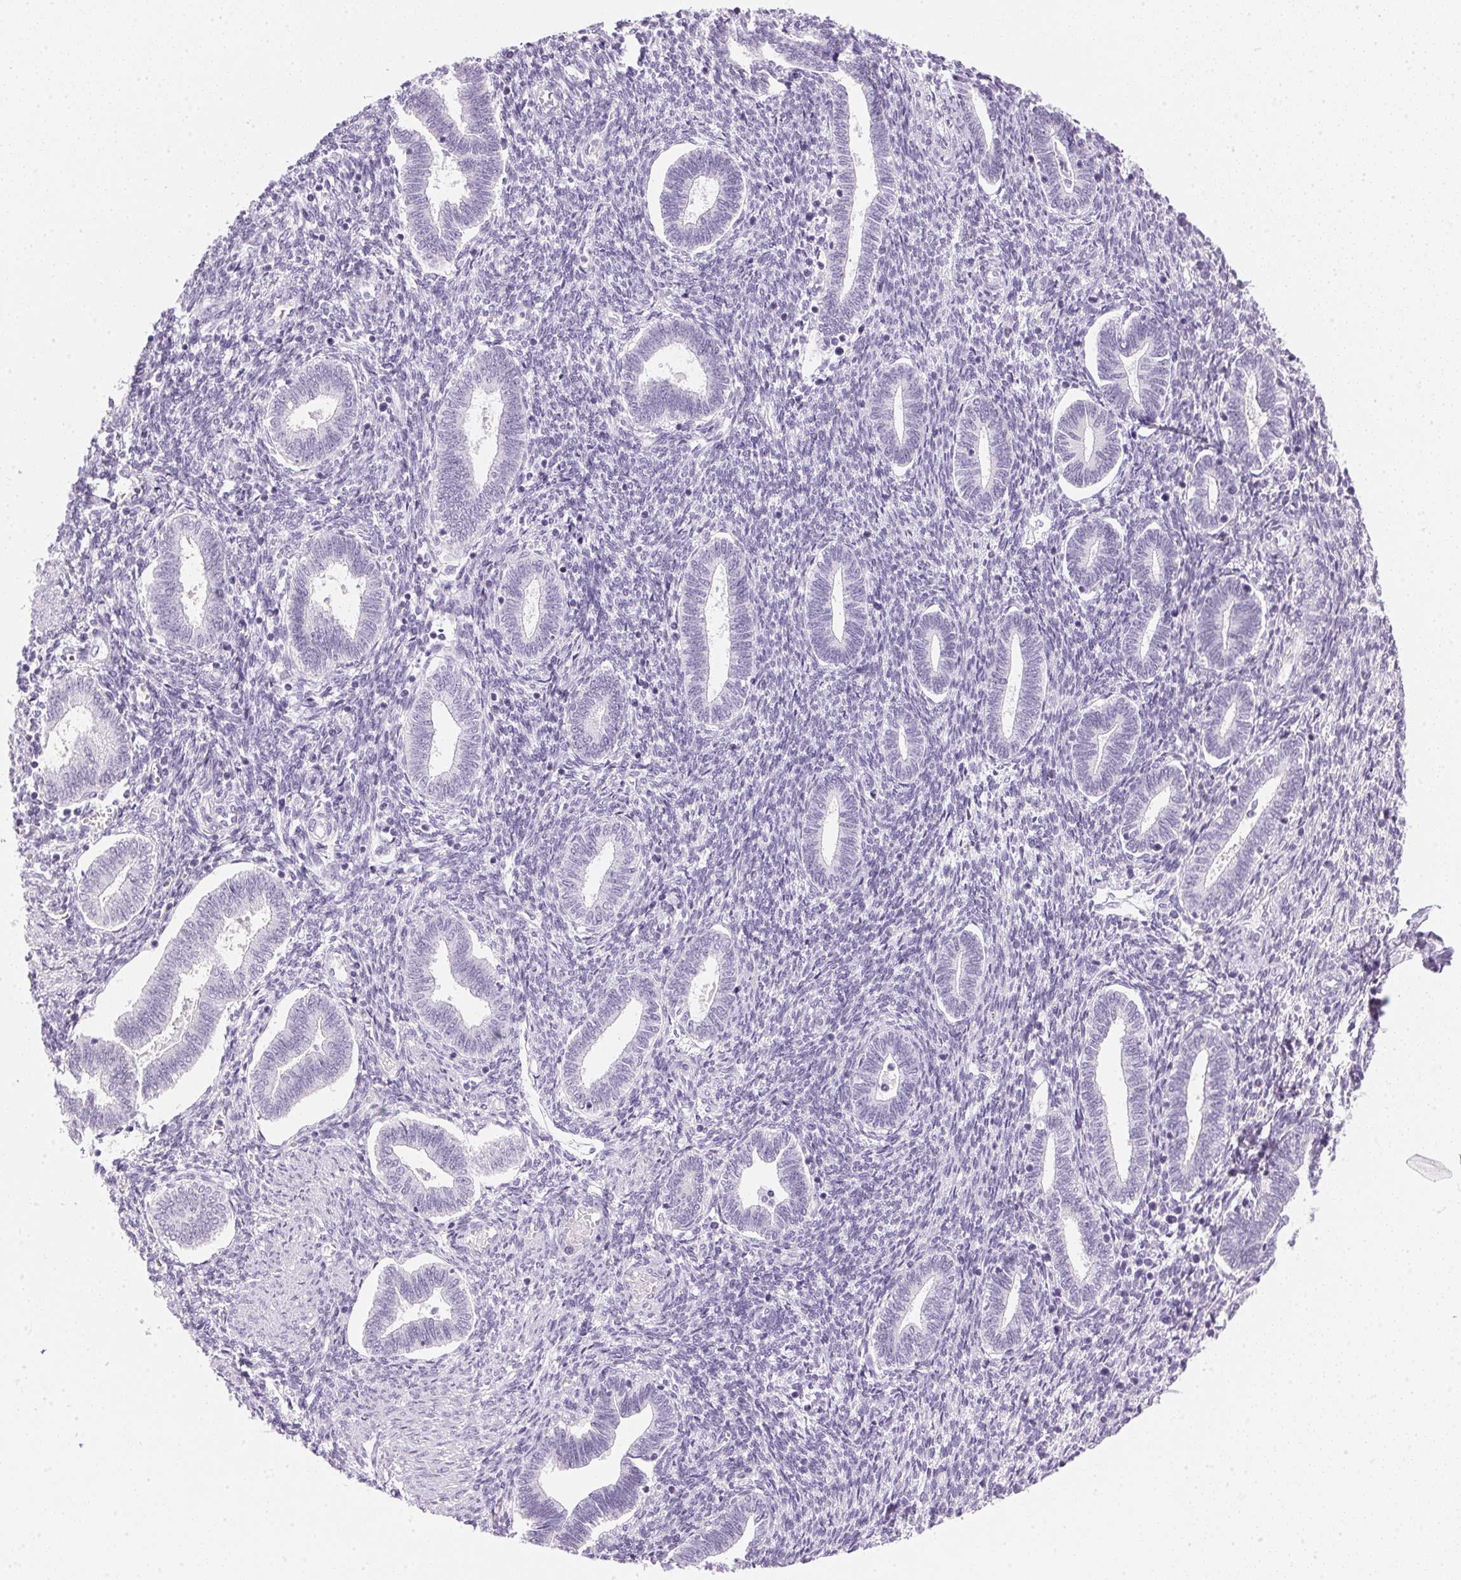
{"staining": {"intensity": "negative", "quantity": "none", "location": "none"}, "tissue": "endometrium", "cell_type": "Cells in endometrial stroma", "image_type": "normal", "snomed": [{"axis": "morphology", "description": "Normal tissue, NOS"}, {"axis": "topography", "description": "Endometrium"}], "caption": "The image reveals no significant positivity in cells in endometrial stroma of endometrium.", "gene": "IGFBP1", "patient": {"sex": "female", "age": 42}}